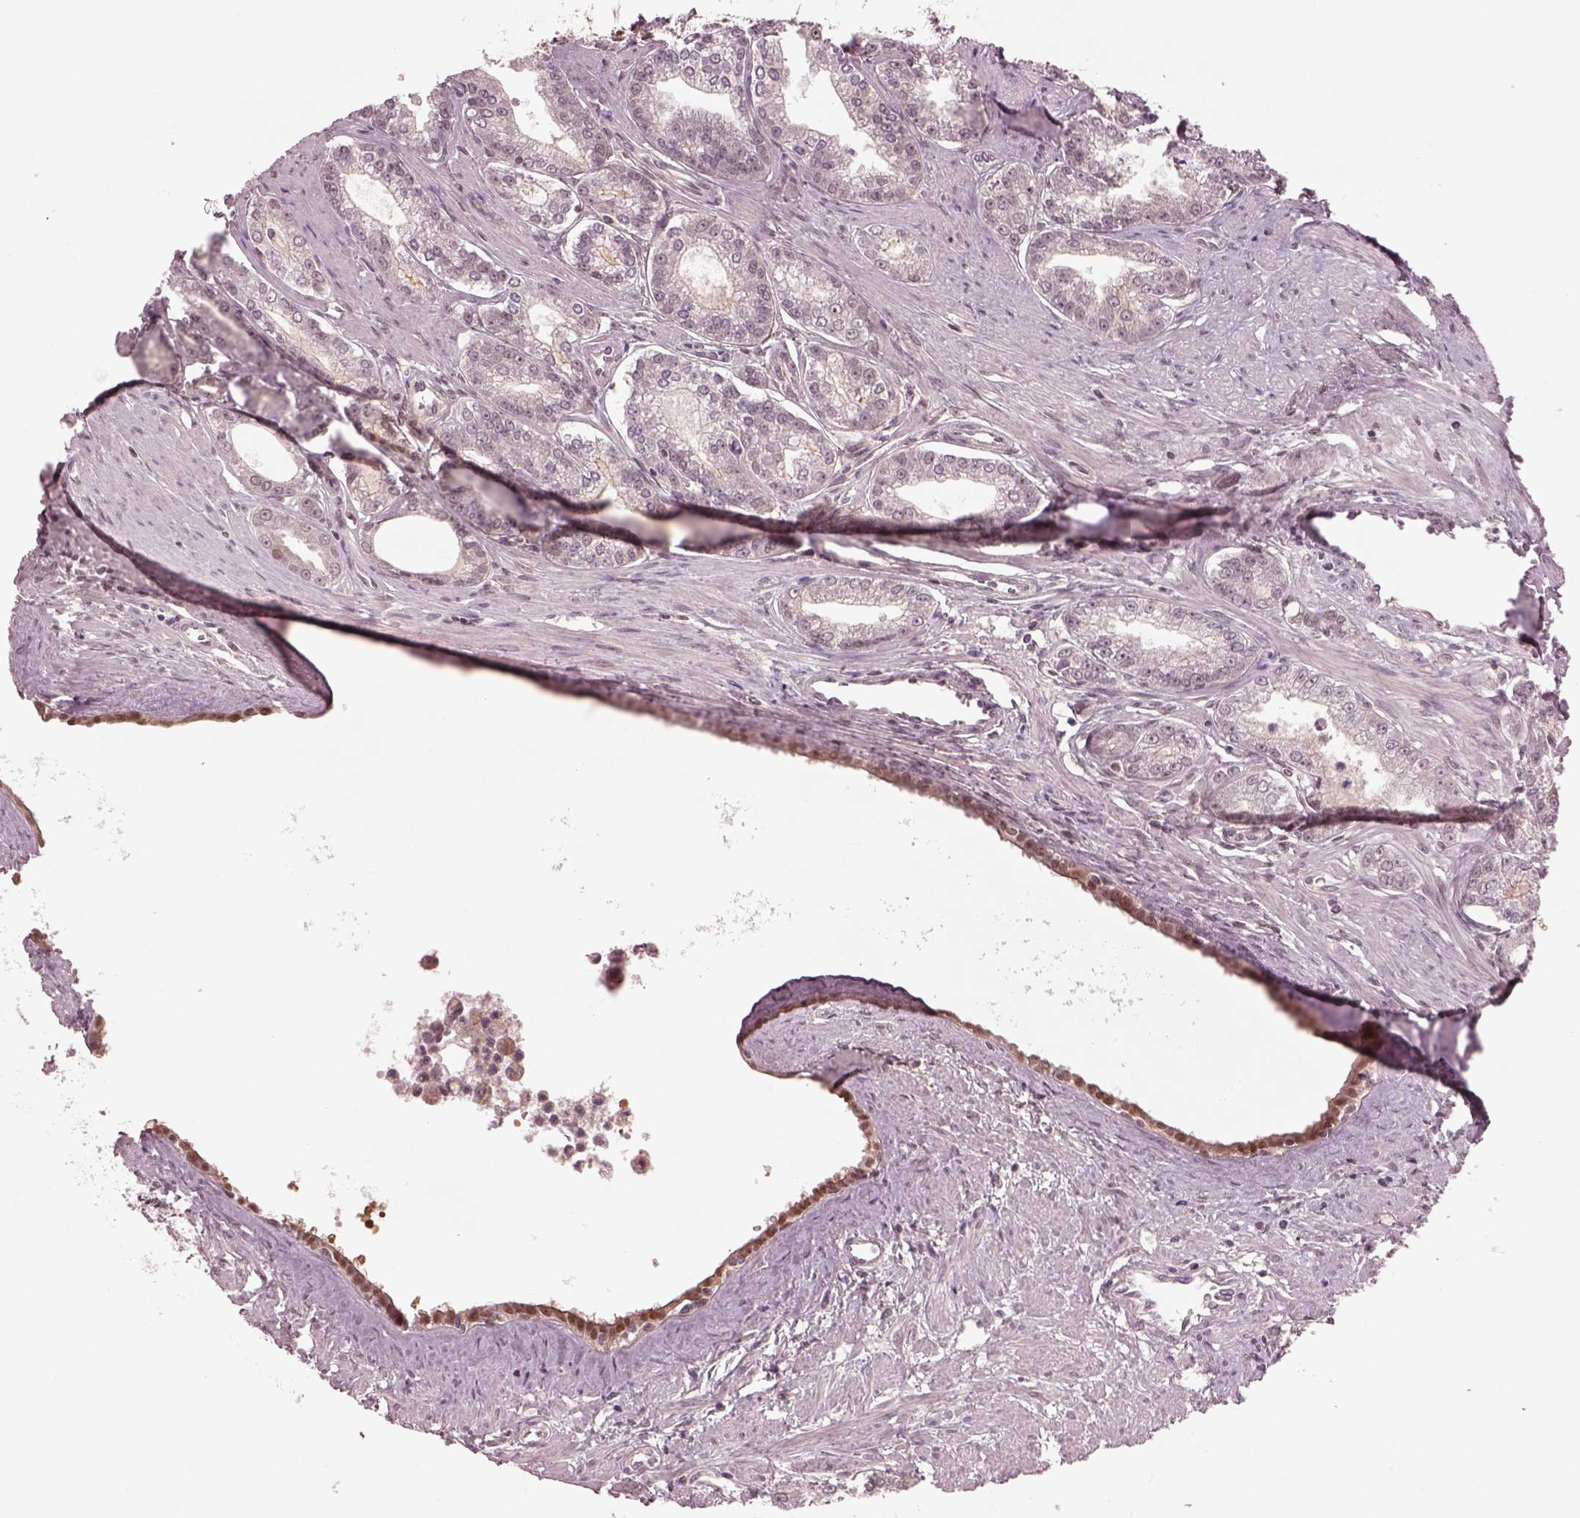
{"staining": {"intensity": "negative", "quantity": "none", "location": "none"}, "tissue": "prostate cancer", "cell_type": "Tumor cells", "image_type": "cancer", "snomed": [{"axis": "morphology", "description": "Adenocarcinoma, NOS"}, {"axis": "topography", "description": "Prostate"}], "caption": "The image demonstrates no significant staining in tumor cells of prostate cancer (adenocarcinoma).", "gene": "SRI", "patient": {"sex": "male", "age": 71}}